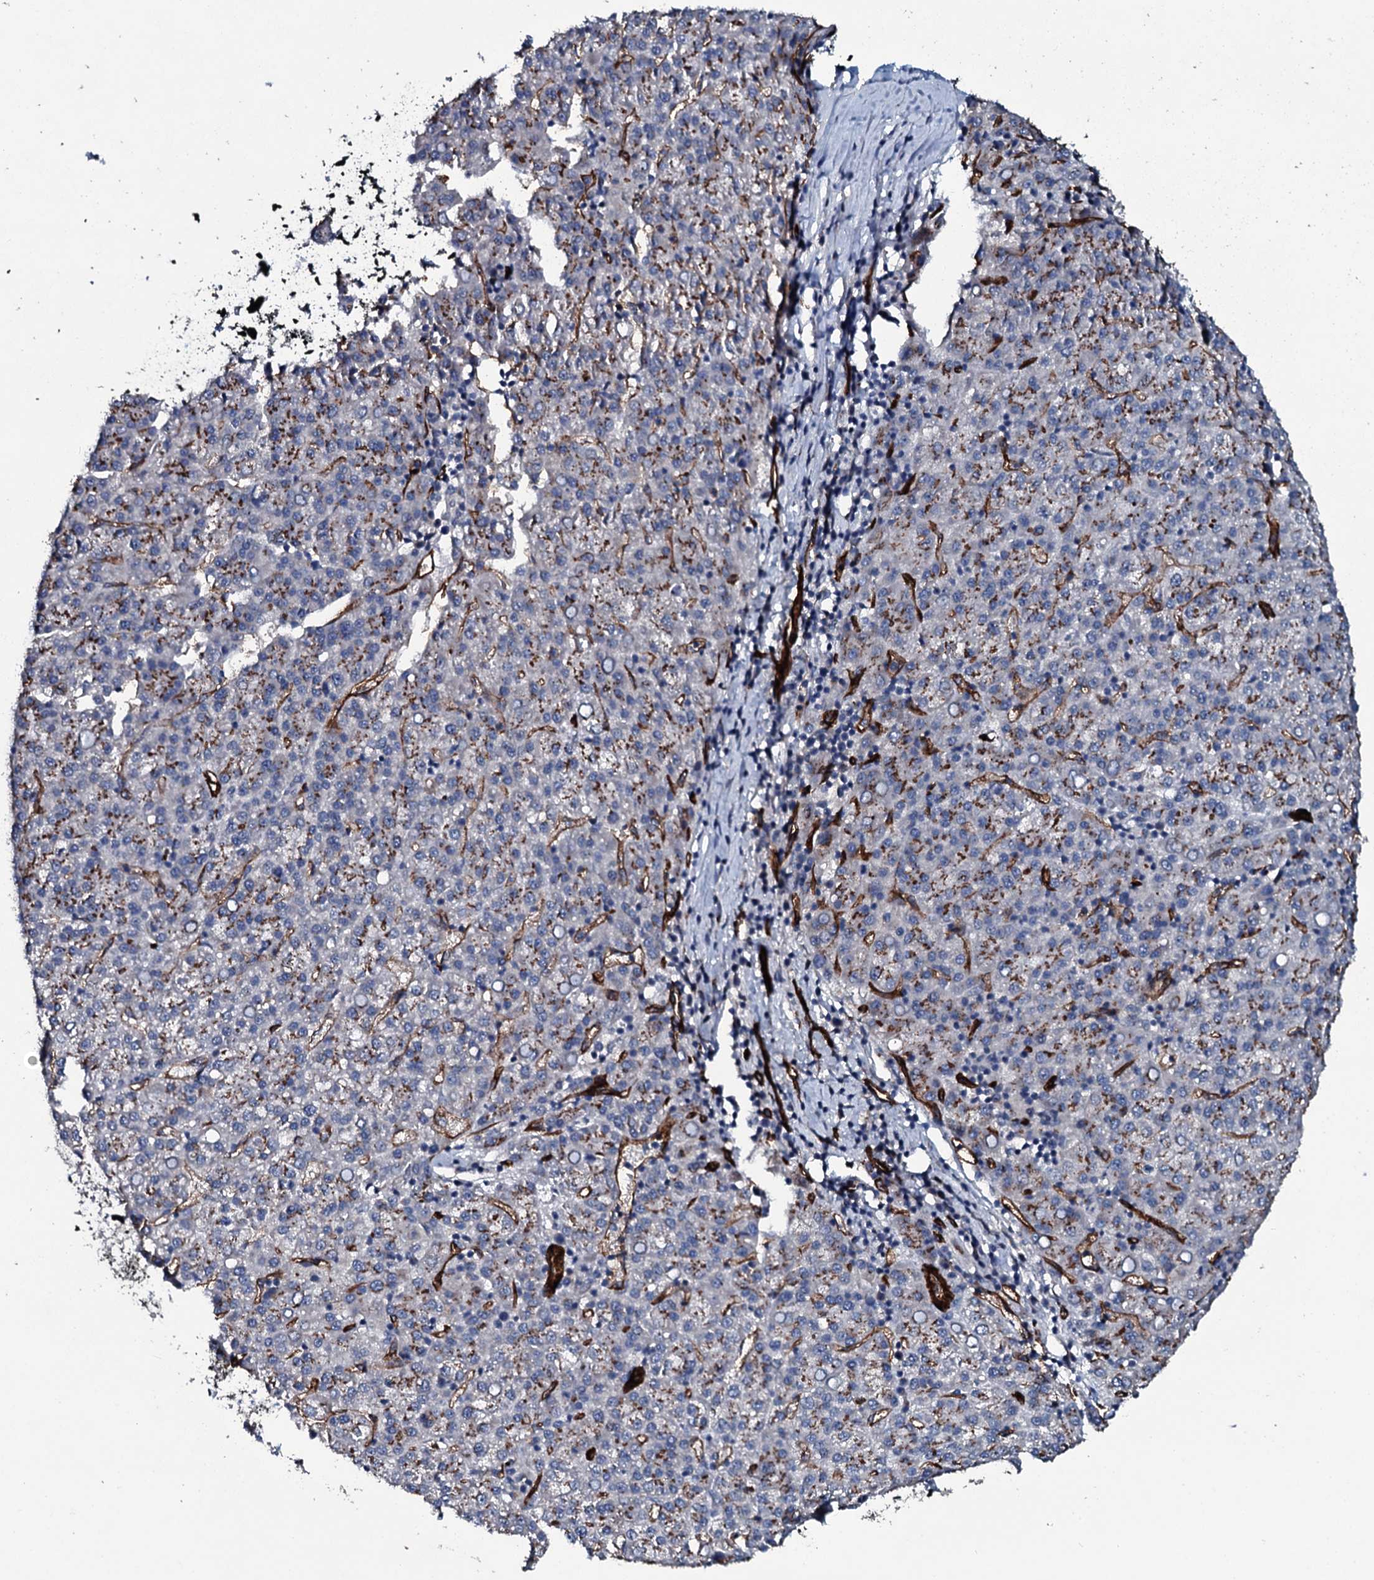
{"staining": {"intensity": "moderate", "quantity": "25%-75%", "location": "cytoplasmic/membranous"}, "tissue": "liver cancer", "cell_type": "Tumor cells", "image_type": "cancer", "snomed": [{"axis": "morphology", "description": "Carcinoma, Hepatocellular, NOS"}, {"axis": "topography", "description": "Liver"}], "caption": "IHC image of neoplastic tissue: human liver cancer stained using immunohistochemistry (IHC) reveals medium levels of moderate protein expression localized specifically in the cytoplasmic/membranous of tumor cells, appearing as a cytoplasmic/membranous brown color.", "gene": "CLEC14A", "patient": {"sex": "female", "age": 58}}